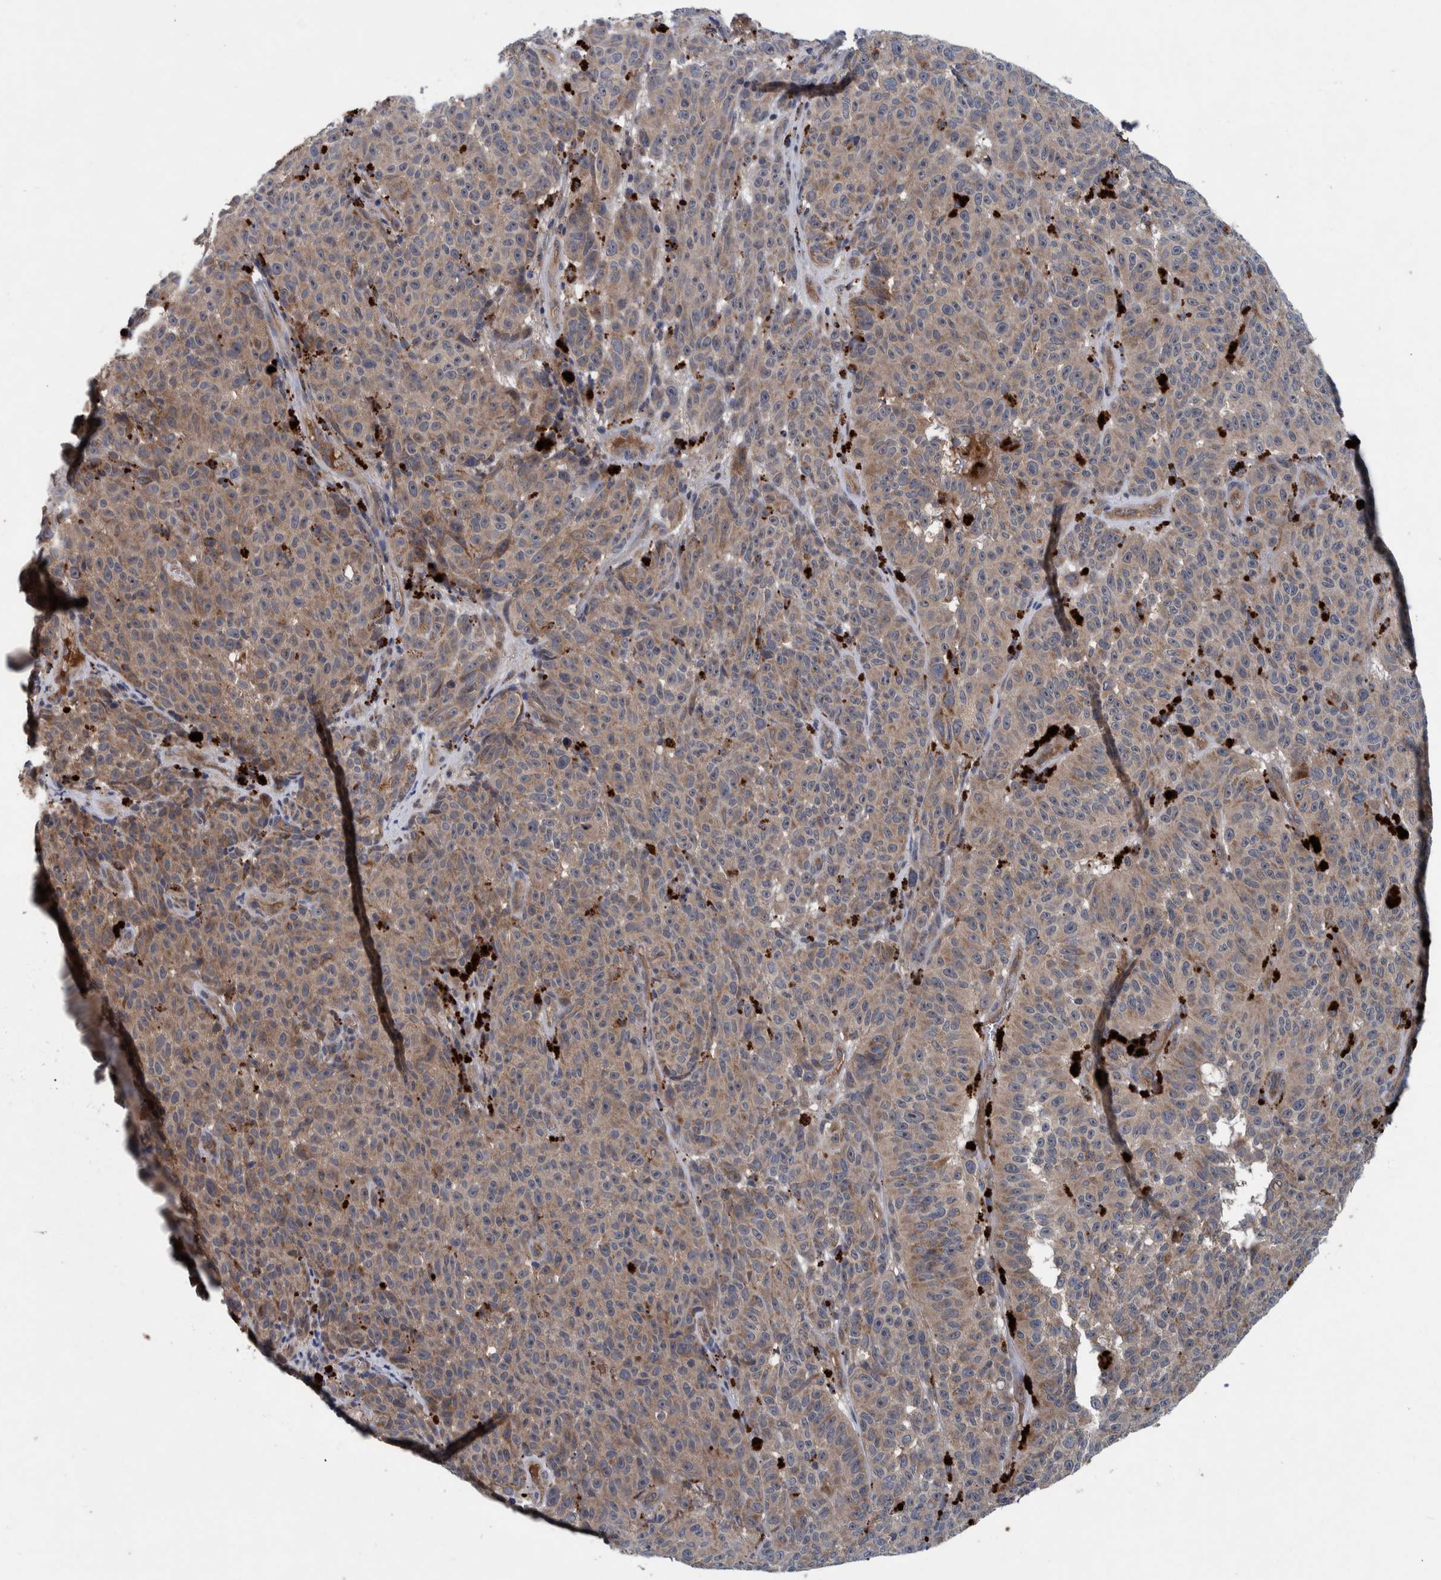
{"staining": {"intensity": "moderate", "quantity": ">75%", "location": "cytoplasmic/membranous"}, "tissue": "melanoma", "cell_type": "Tumor cells", "image_type": "cancer", "snomed": [{"axis": "morphology", "description": "Malignant melanoma, NOS"}, {"axis": "topography", "description": "Skin"}], "caption": "Protein expression analysis of human melanoma reveals moderate cytoplasmic/membranous staining in approximately >75% of tumor cells.", "gene": "ITIH3", "patient": {"sex": "female", "age": 82}}